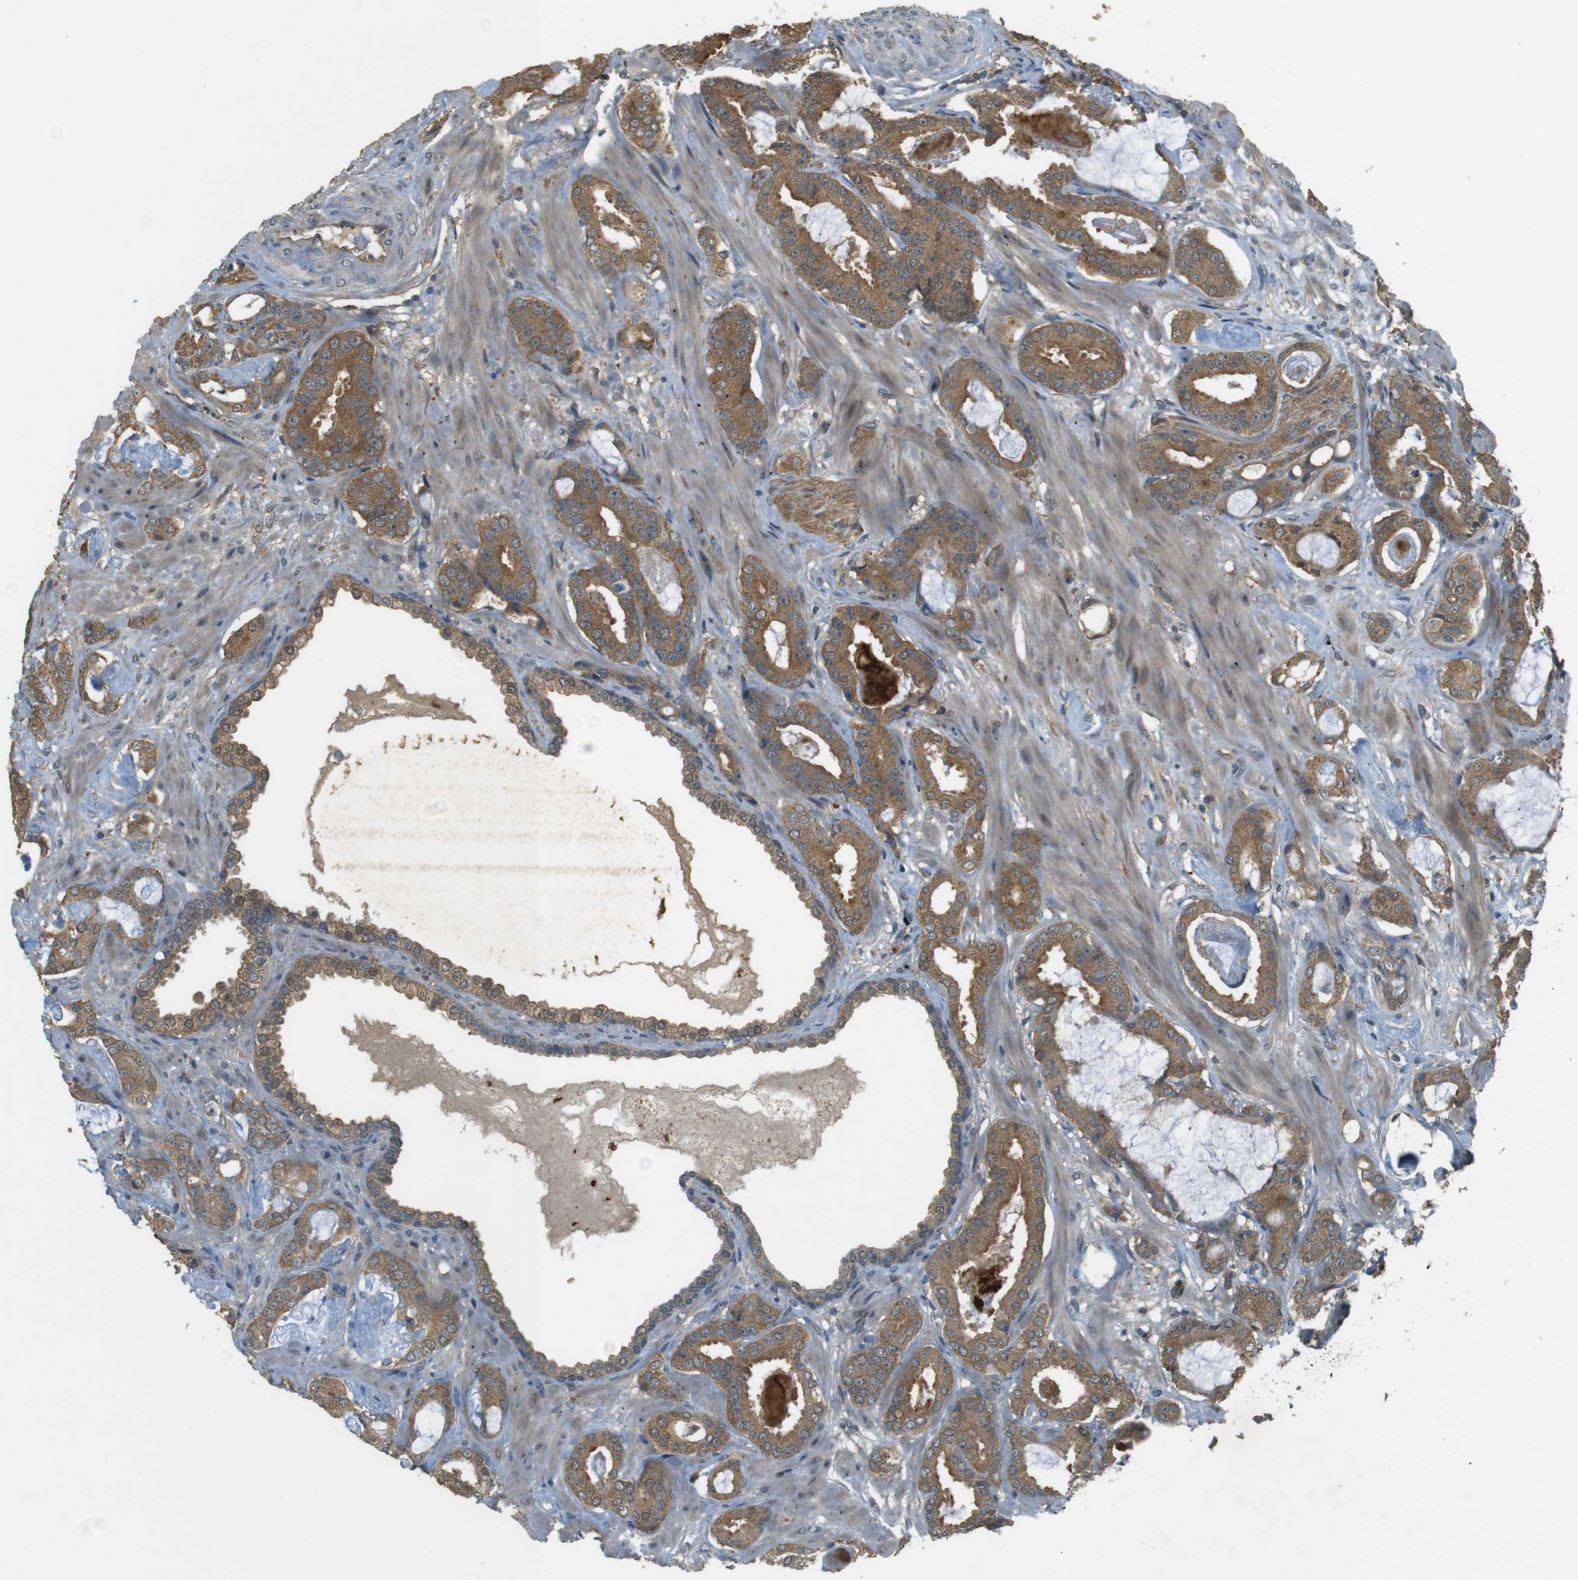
{"staining": {"intensity": "moderate", "quantity": ">75%", "location": "cytoplasmic/membranous"}, "tissue": "prostate cancer", "cell_type": "Tumor cells", "image_type": "cancer", "snomed": [{"axis": "morphology", "description": "Adenocarcinoma, Low grade"}, {"axis": "topography", "description": "Prostate"}], "caption": "A micrograph showing moderate cytoplasmic/membranous staining in approximately >75% of tumor cells in low-grade adenocarcinoma (prostate), as visualized by brown immunohistochemical staining.", "gene": "ZDHHC20", "patient": {"sex": "male", "age": 53}}